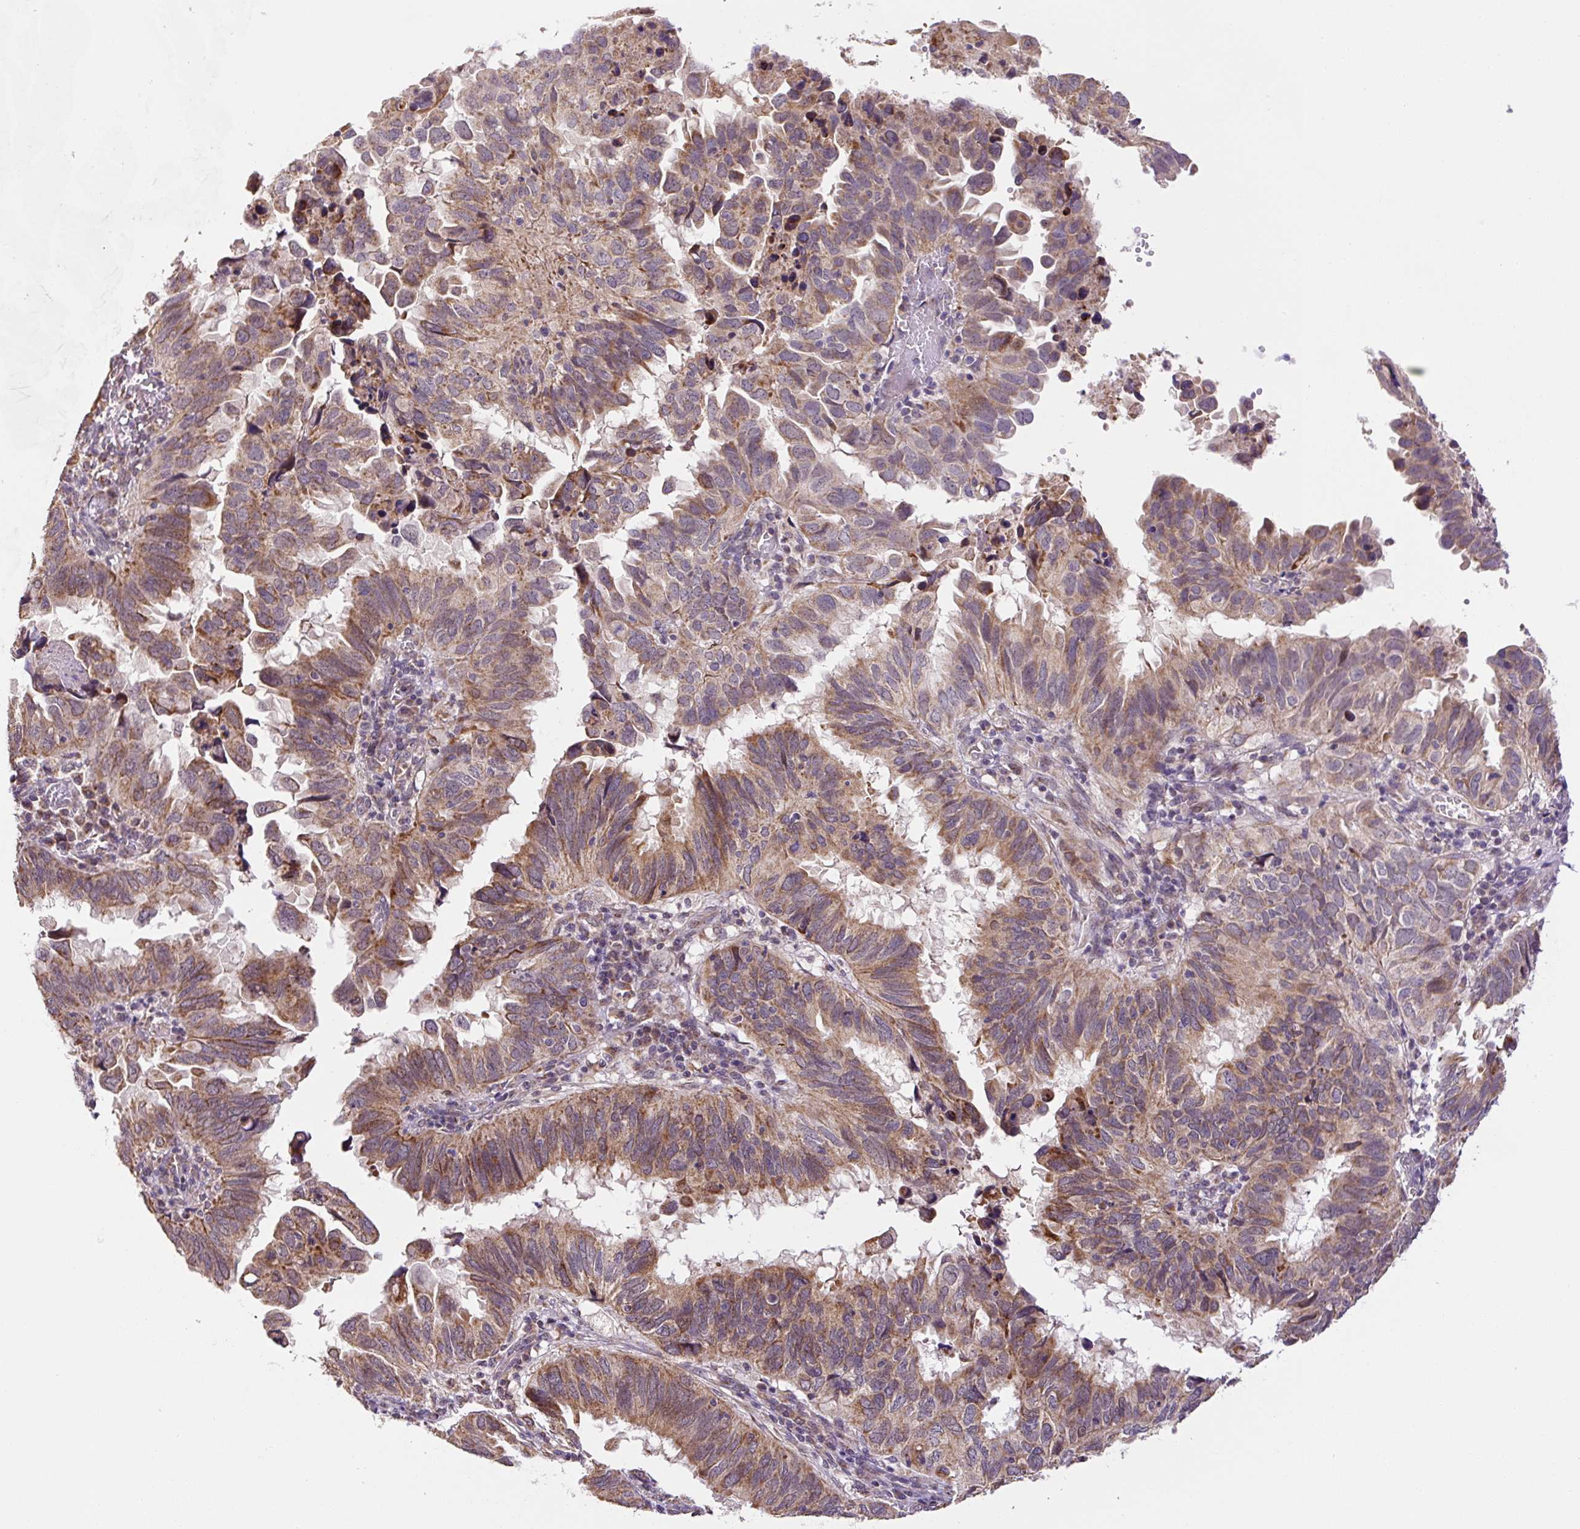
{"staining": {"intensity": "moderate", "quantity": ">75%", "location": "cytoplasmic/membranous"}, "tissue": "endometrial cancer", "cell_type": "Tumor cells", "image_type": "cancer", "snomed": [{"axis": "morphology", "description": "Adenocarcinoma, NOS"}, {"axis": "topography", "description": "Uterus"}], "caption": "Moderate cytoplasmic/membranous protein expression is present in about >75% of tumor cells in endometrial cancer.", "gene": "MFSD9", "patient": {"sex": "female", "age": 77}}